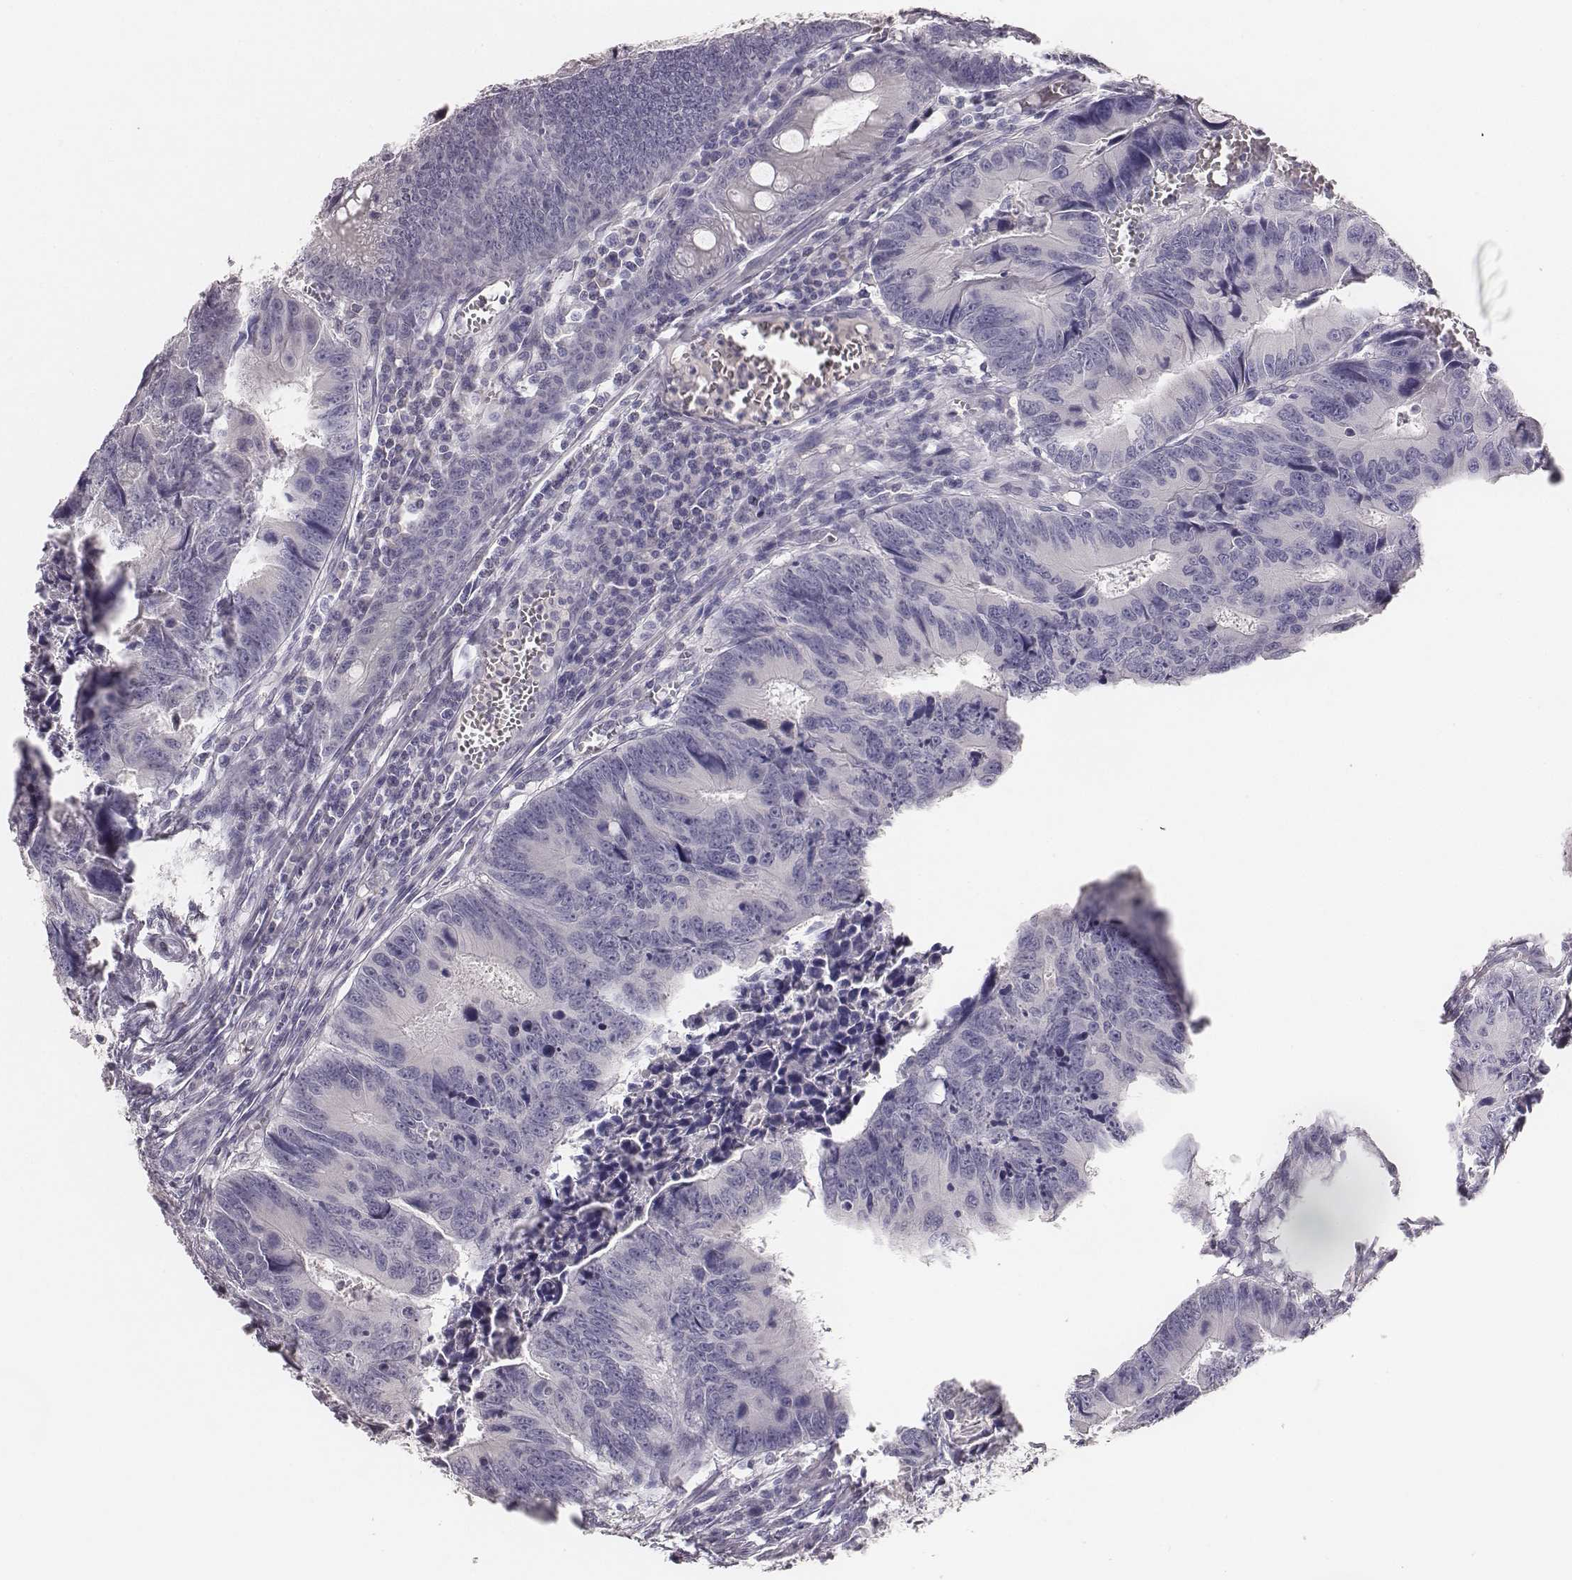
{"staining": {"intensity": "negative", "quantity": "none", "location": "none"}, "tissue": "colorectal cancer", "cell_type": "Tumor cells", "image_type": "cancer", "snomed": [{"axis": "morphology", "description": "Adenocarcinoma, NOS"}, {"axis": "topography", "description": "Colon"}], "caption": "The histopathology image demonstrates no staining of tumor cells in colorectal cancer.", "gene": "MYH6", "patient": {"sex": "female", "age": 87}}